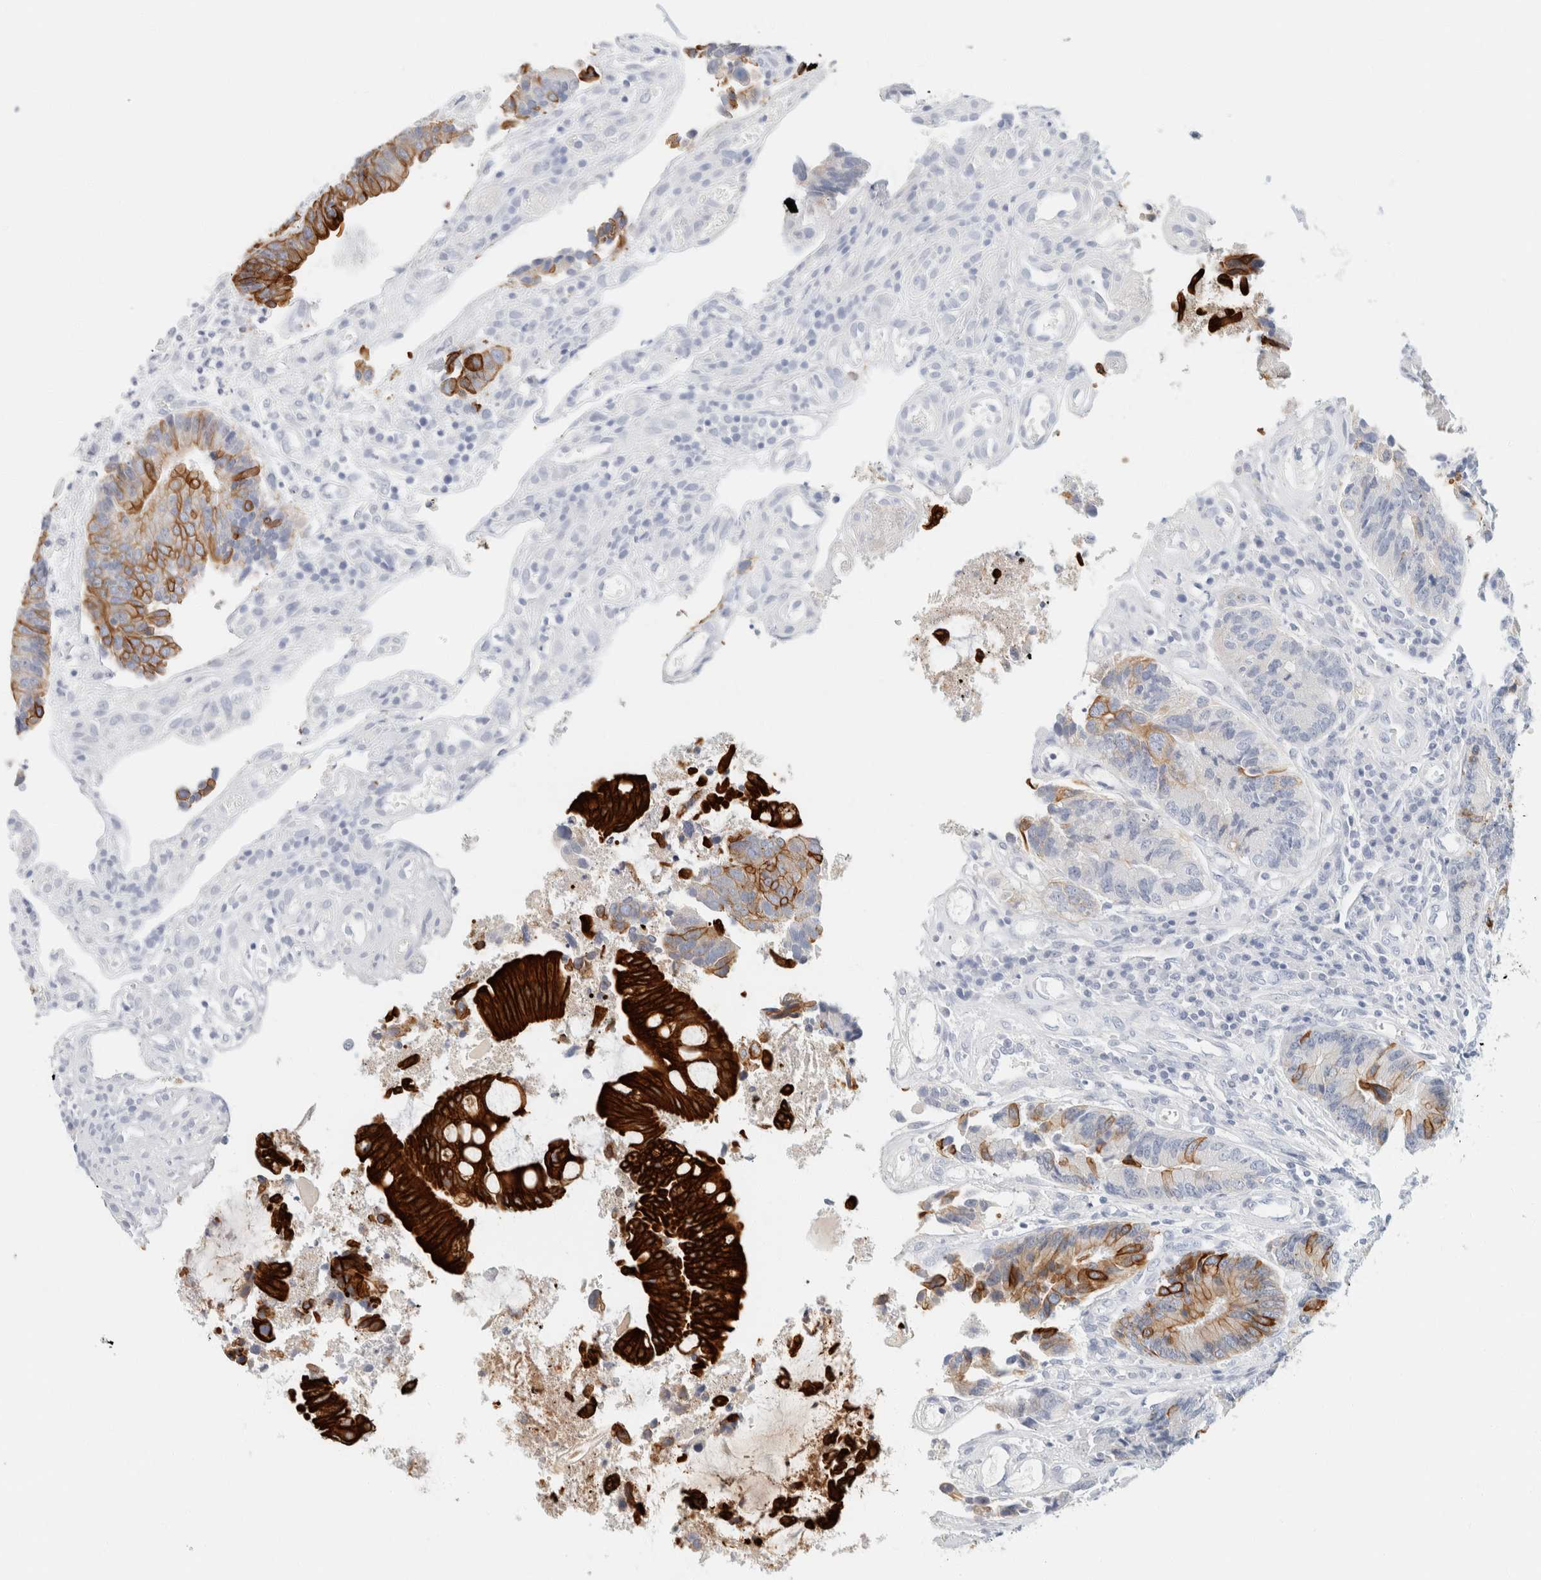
{"staining": {"intensity": "strong", "quantity": "25%-75%", "location": "cytoplasmic/membranous"}, "tissue": "colorectal cancer", "cell_type": "Tumor cells", "image_type": "cancer", "snomed": [{"axis": "morphology", "description": "Adenocarcinoma, NOS"}, {"axis": "topography", "description": "Rectum"}], "caption": "Tumor cells show high levels of strong cytoplasmic/membranous expression in approximately 25%-75% of cells in human colorectal cancer (adenocarcinoma).", "gene": "KRT20", "patient": {"sex": "male", "age": 84}}